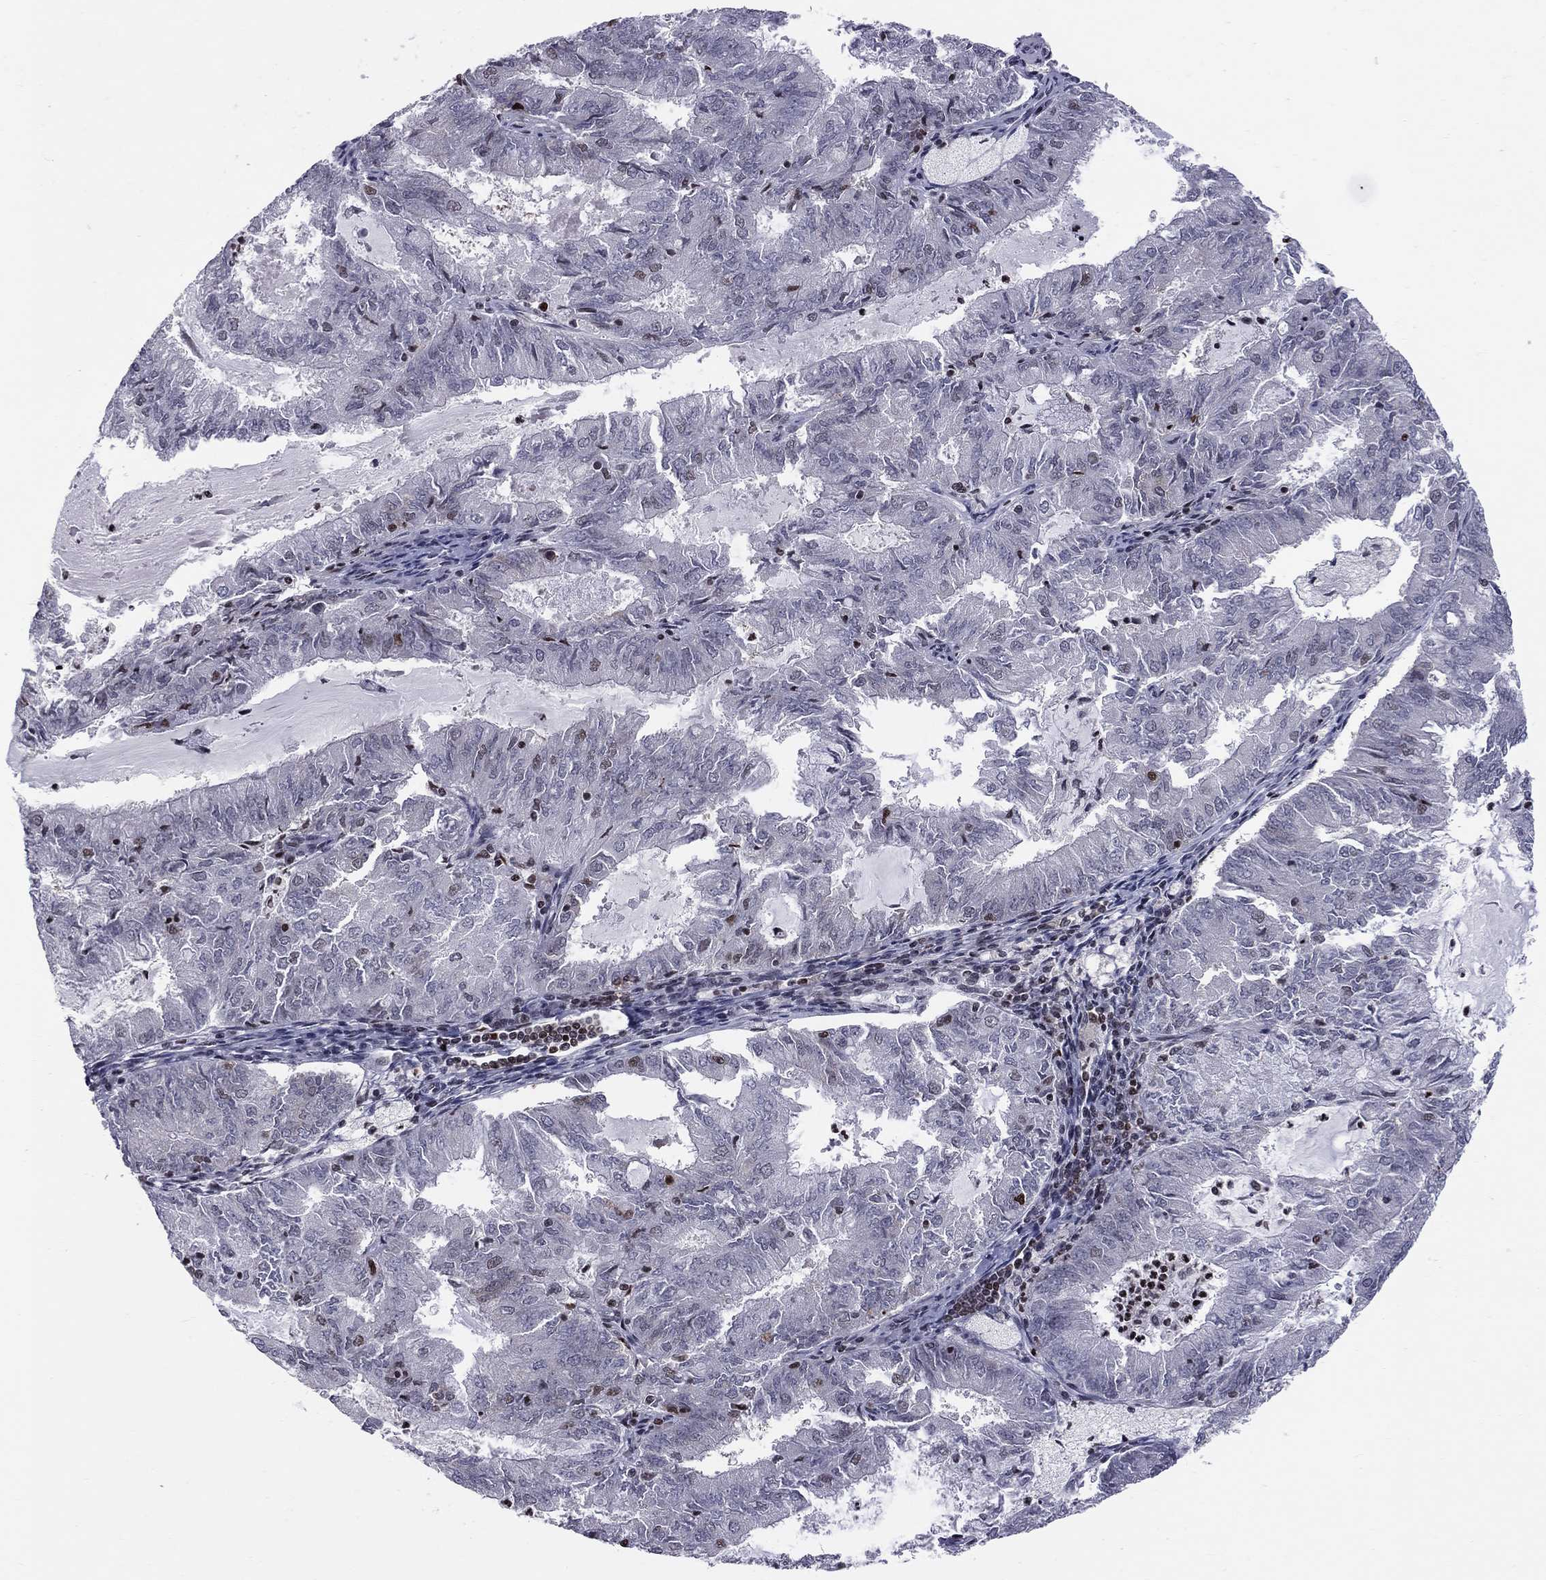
{"staining": {"intensity": "negative", "quantity": "none", "location": "none"}, "tissue": "endometrial cancer", "cell_type": "Tumor cells", "image_type": "cancer", "snomed": [{"axis": "morphology", "description": "Adenocarcinoma, NOS"}, {"axis": "topography", "description": "Endometrium"}], "caption": "Endometrial adenocarcinoma was stained to show a protein in brown. There is no significant staining in tumor cells.", "gene": "RNASEH2C", "patient": {"sex": "female", "age": 57}}